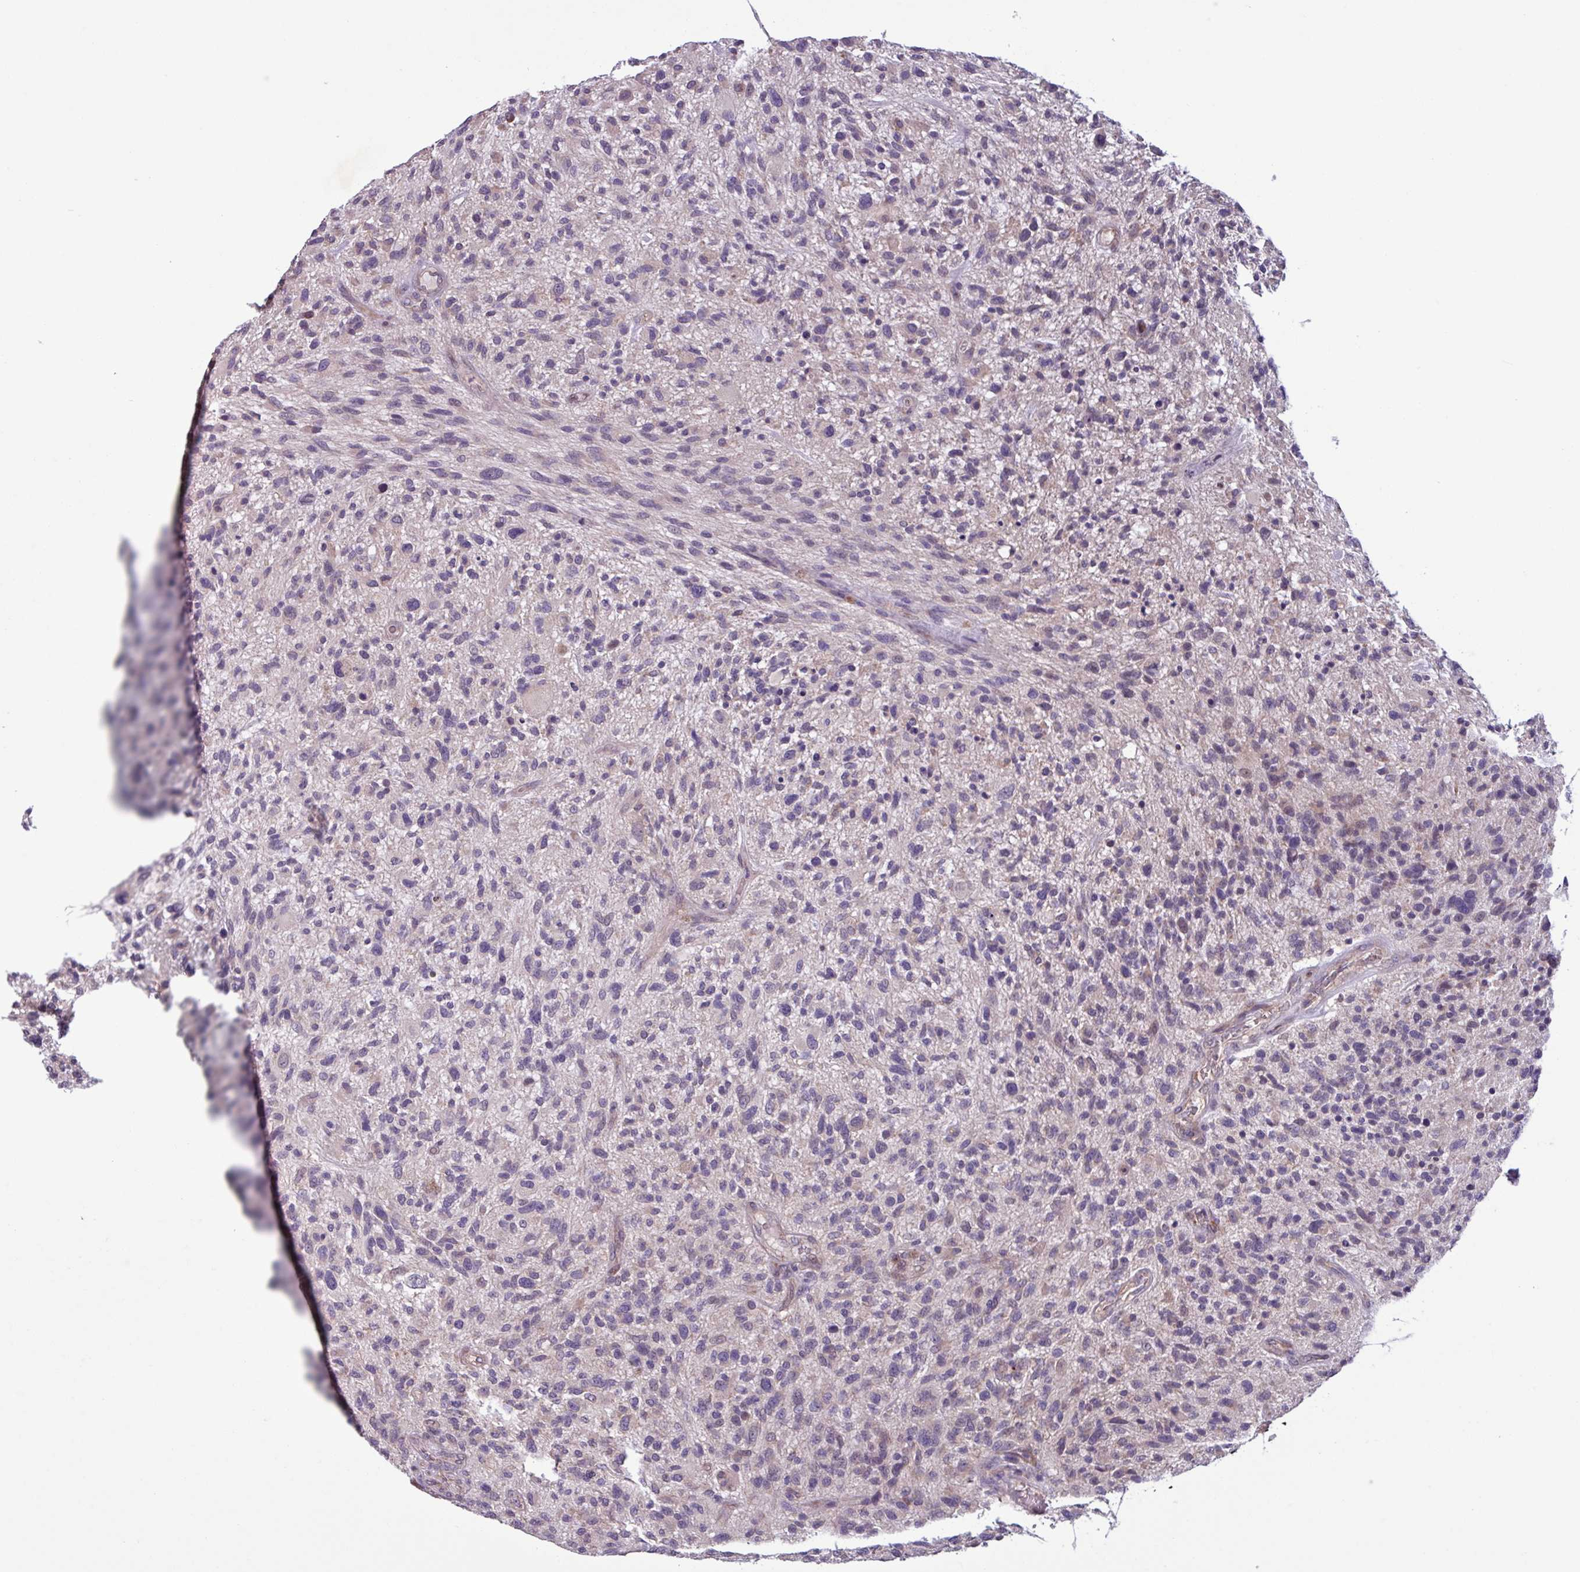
{"staining": {"intensity": "weak", "quantity": "25%-75%", "location": "cytoplasmic/membranous"}, "tissue": "glioma", "cell_type": "Tumor cells", "image_type": "cancer", "snomed": [{"axis": "morphology", "description": "Glioma, malignant, High grade"}, {"axis": "topography", "description": "Brain"}], "caption": "DAB (3,3'-diaminobenzidine) immunohistochemical staining of glioma shows weak cytoplasmic/membranous protein staining in about 25%-75% of tumor cells. (brown staining indicates protein expression, while blue staining denotes nuclei).", "gene": "C20orf27", "patient": {"sex": "male", "age": 47}}